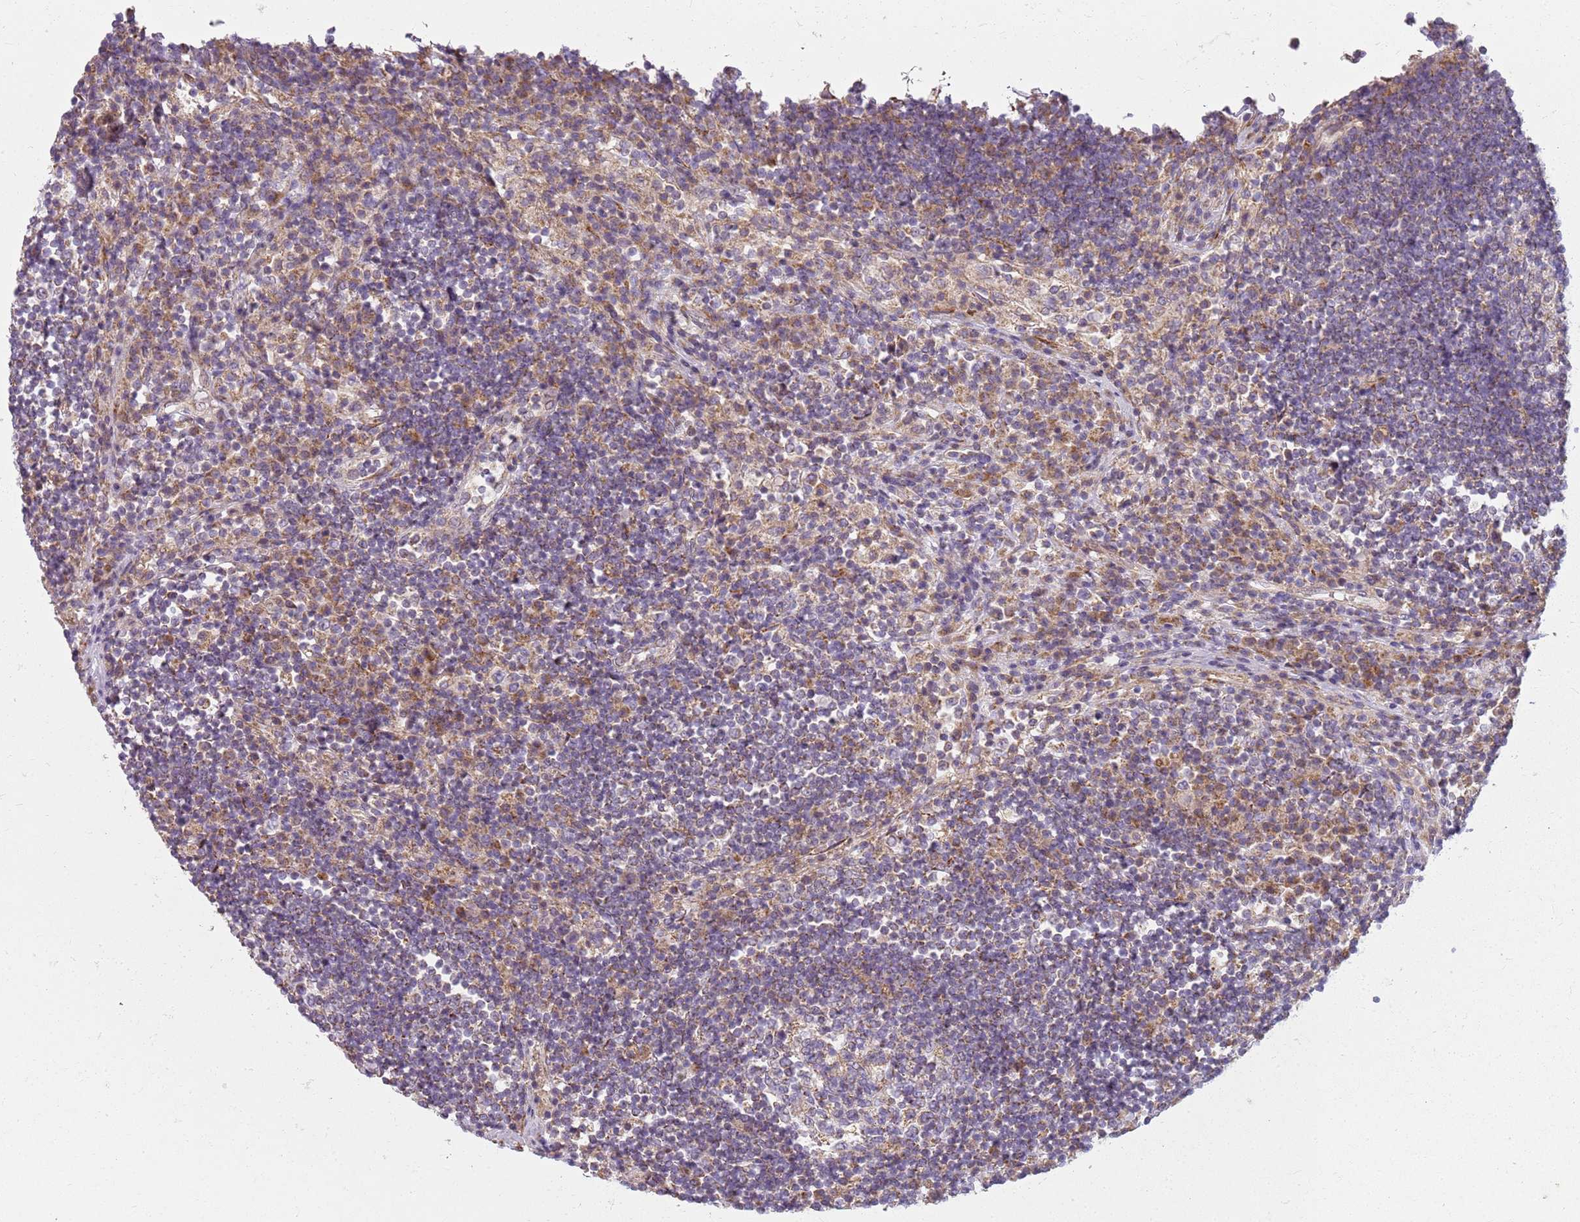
{"staining": {"intensity": "negative", "quantity": "none", "location": "none"}, "tissue": "lymph node", "cell_type": "Germinal center cells", "image_type": "normal", "snomed": [{"axis": "morphology", "description": "Normal tissue, NOS"}, {"axis": "topography", "description": "Lymph node"}], "caption": "Immunohistochemical staining of normal lymph node displays no significant staining in germinal center cells.", "gene": "TMEM200C", "patient": {"sex": "female", "age": 53}}